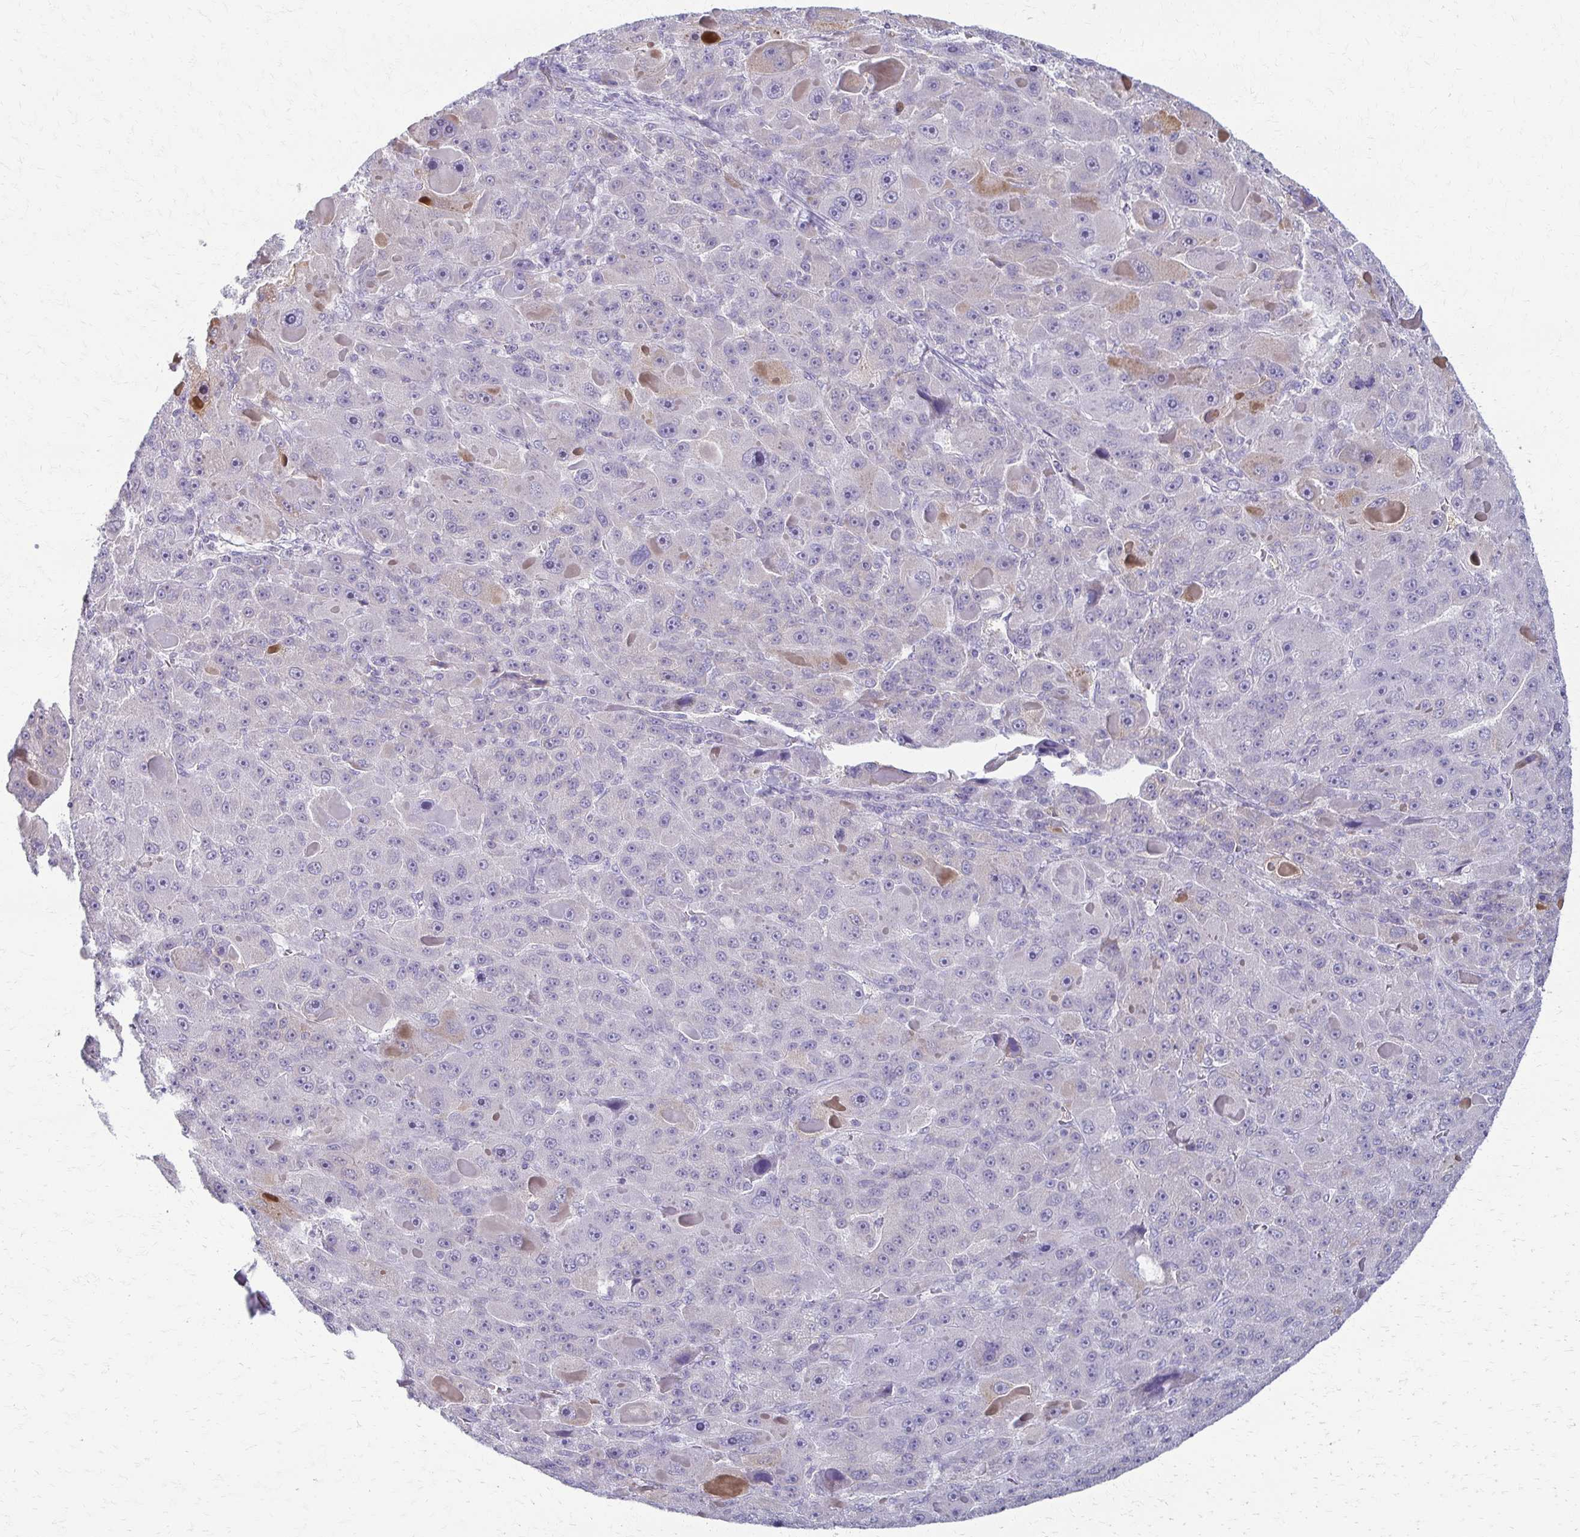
{"staining": {"intensity": "negative", "quantity": "none", "location": "none"}, "tissue": "liver cancer", "cell_type": "Tumor cells", "image_type": "cancer", "snomed": [{"axis": "morphology", "description": "Carcinoma, Hepatocellular, NOS"}, {"axis": "topography", "description": "Liver"}], "caption": "This is an IHC micrograph of liver hepatocellular carcinoma. There is no staining in tumor cells.", "gene": "FCGR2B", "patient": {"sex": "male", "age": 76}}